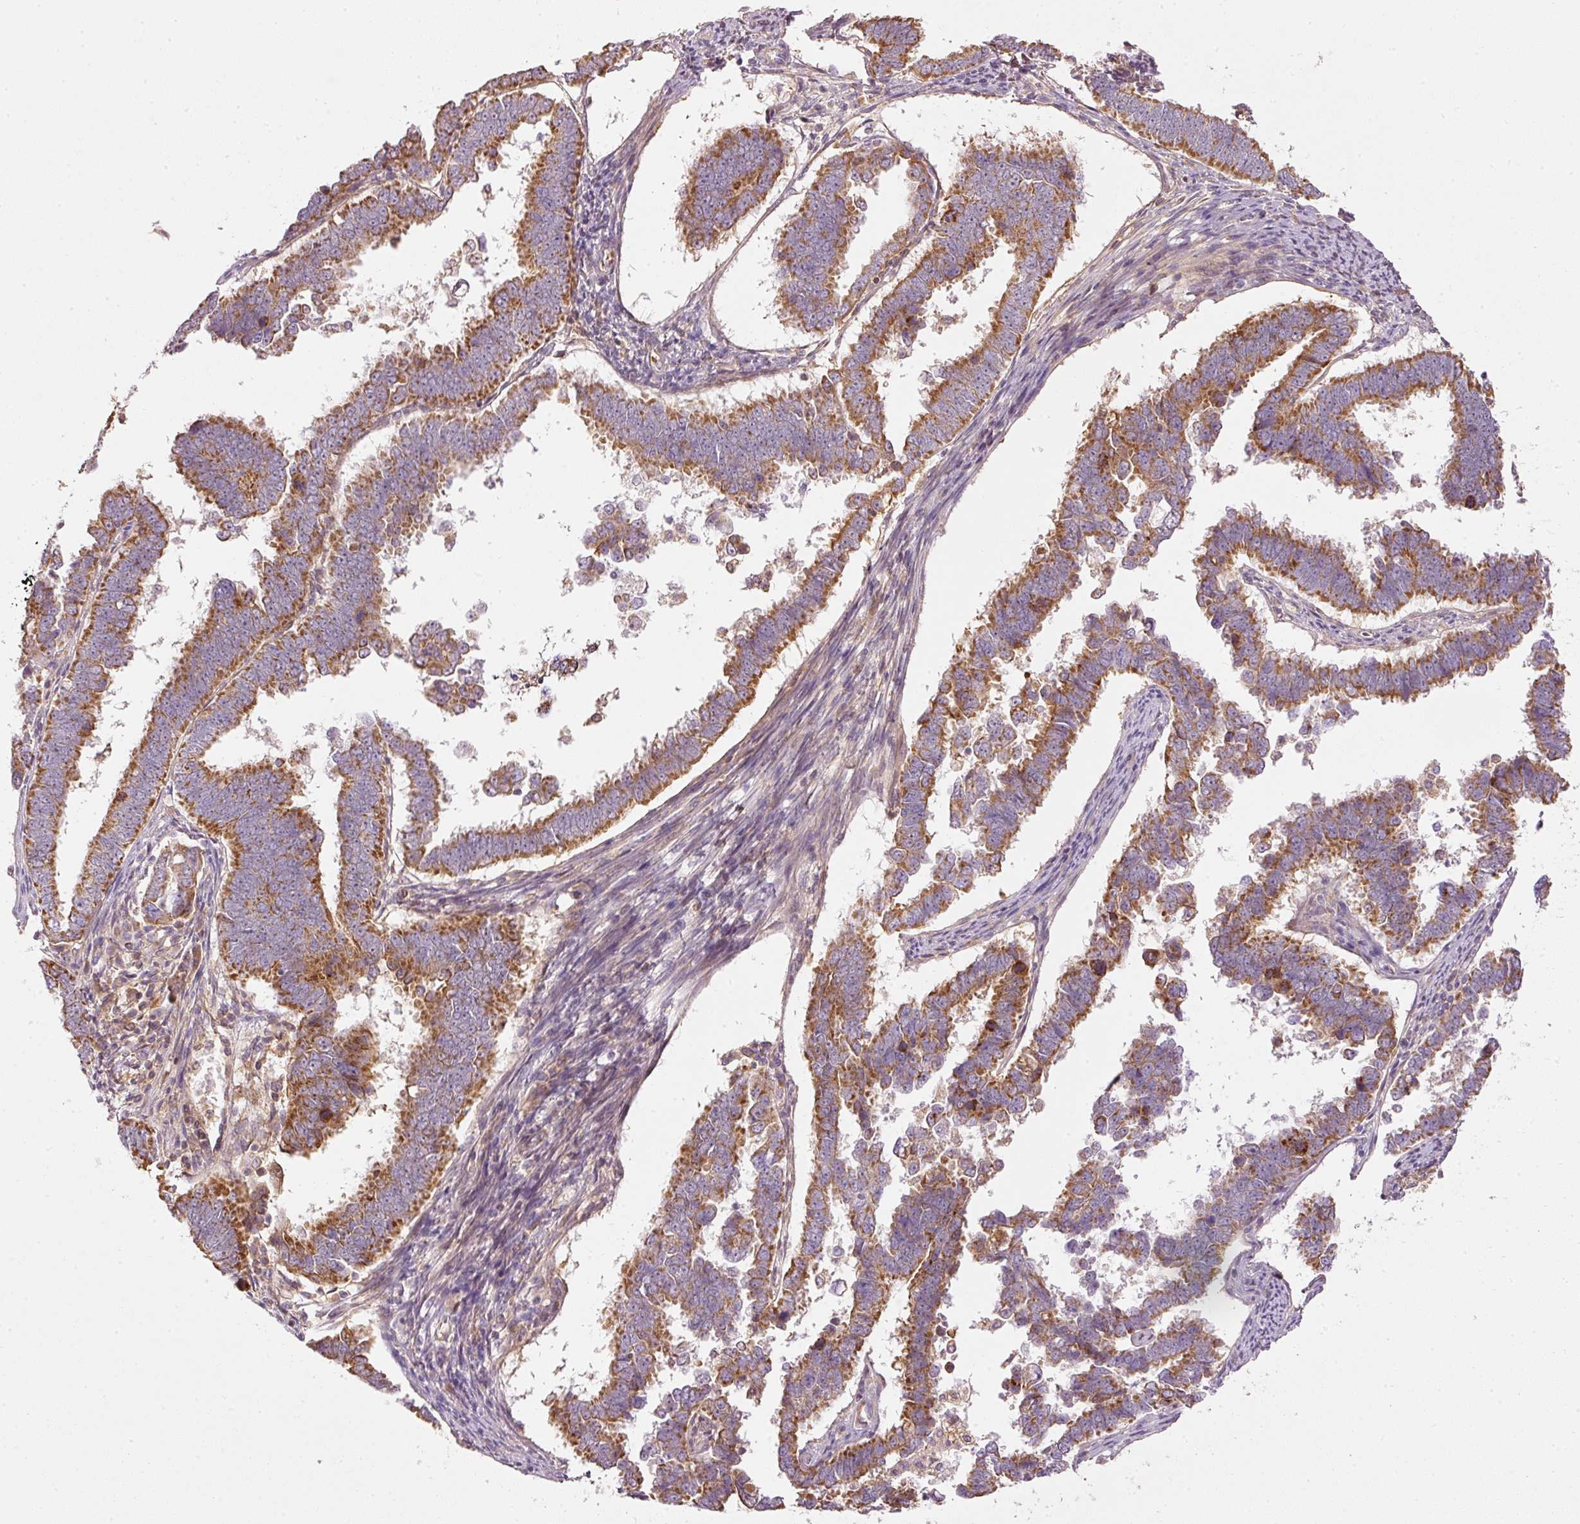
{"staining": {"intensity": "strong", "quantity": ">75%", "location": "cytoplasmic/membranous"}, "tissue": "endometrial cancer", "cell_type": "Tumor cells", "image_type": "cancer", "snomed": [{"axis": "morphology", "description": "Adenocarcinoma, NOS"}, {"axis": "topography", "description": "Endometrium"}], "caption": "Protein expression analysis of endometrial adenocarcinoma shows strong cytoplasmic/membranous expression in approximately >75% of tumor cells.", "gene": "SERPING1", "patient": {"sex": "female", "age": 75}}